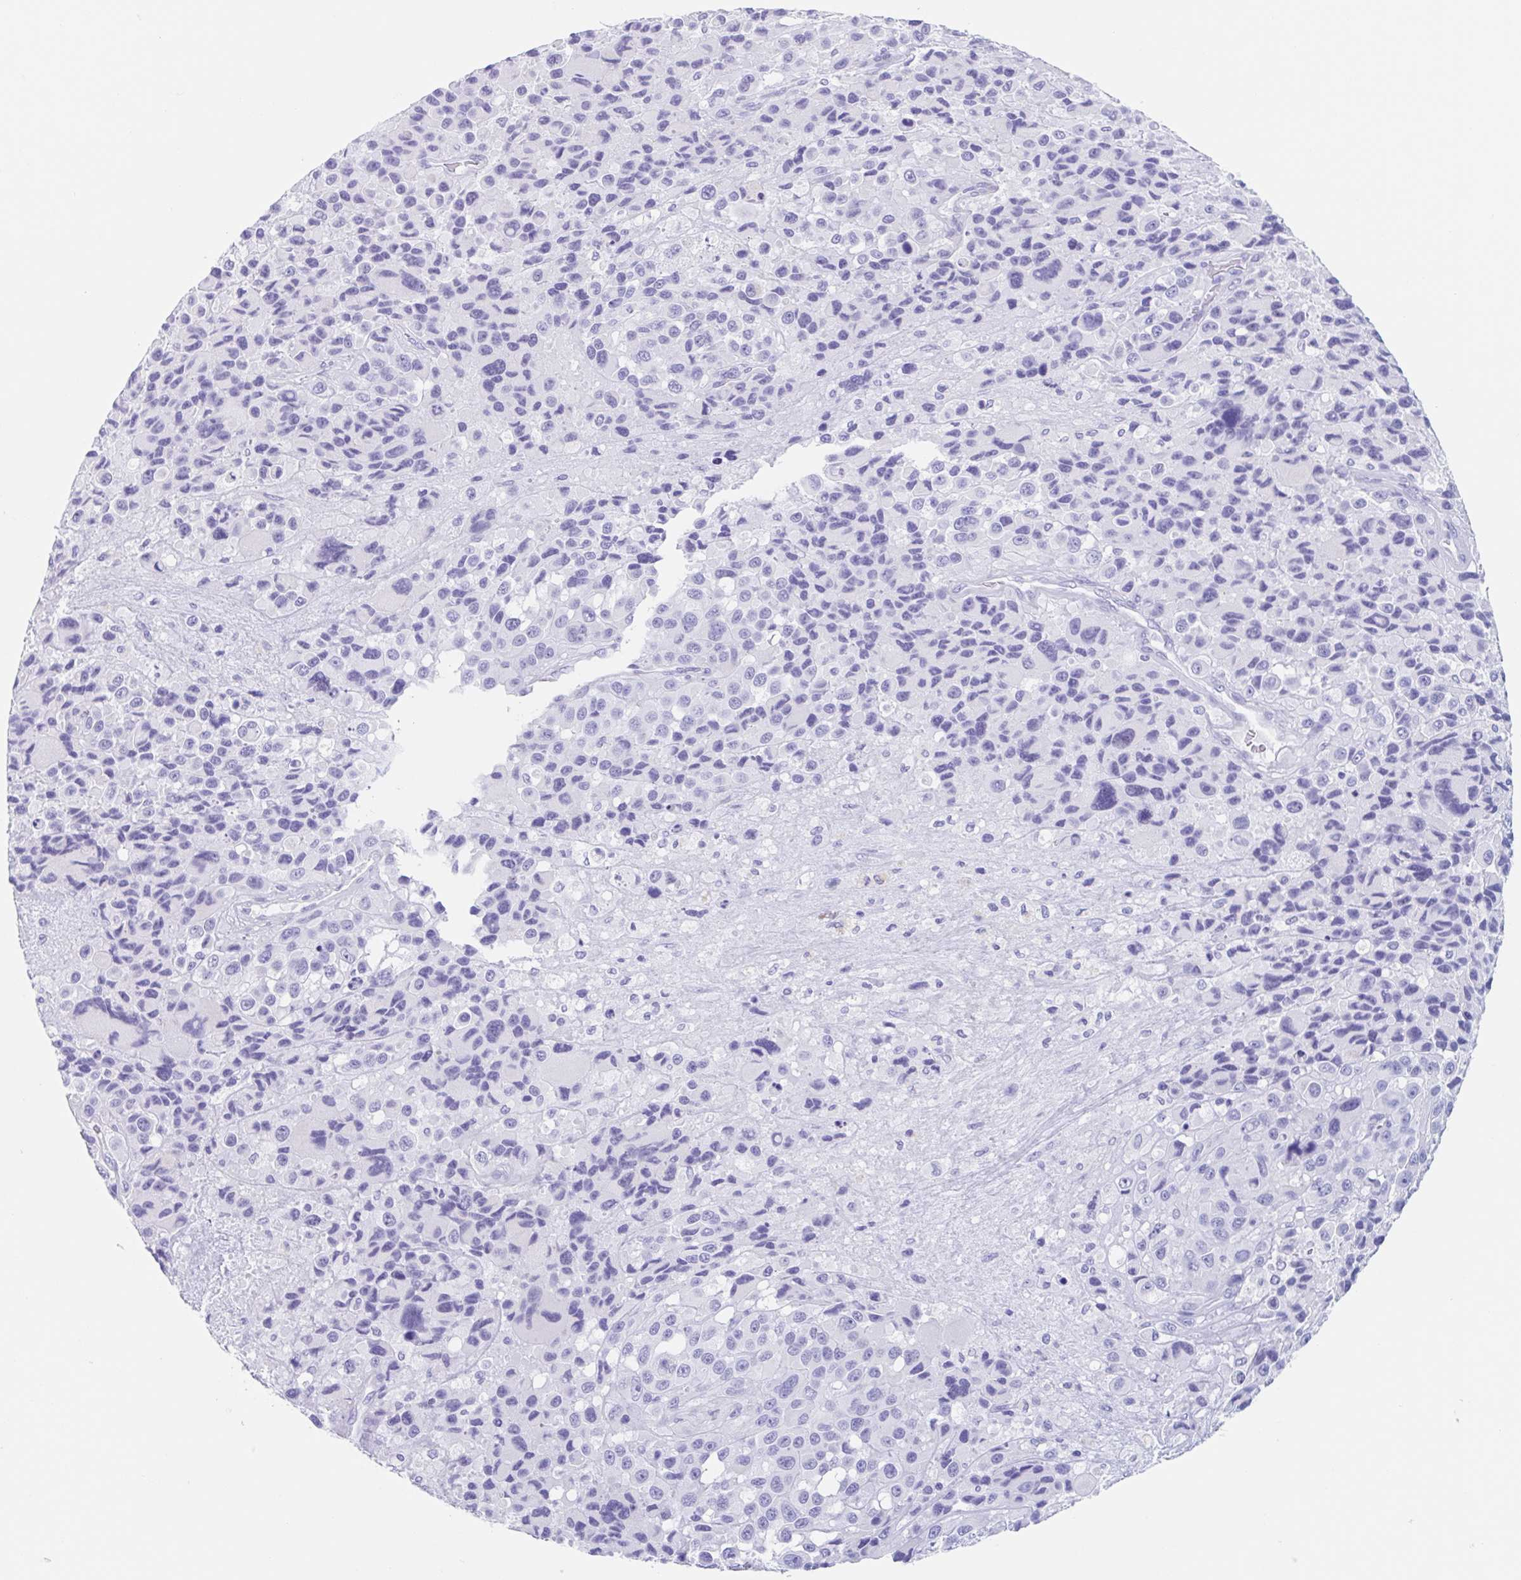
{"staining": {"intensity": "negative", "quantity": "none", "location": "none"}, "tissue": "melanoma", "cell_type": "Tumor cells", "image_type": "cancer", "snomed": [{"axis": "morphology", "description": "Malignant melanoma, Metastatic site"}, {"axis": "topography", "description": "Lymph node"}], "caption": "Tumor cells show no significant protein expression in melanoma.", "gene": "CPTP", "patient": {"sex": "female", "age": 65}}